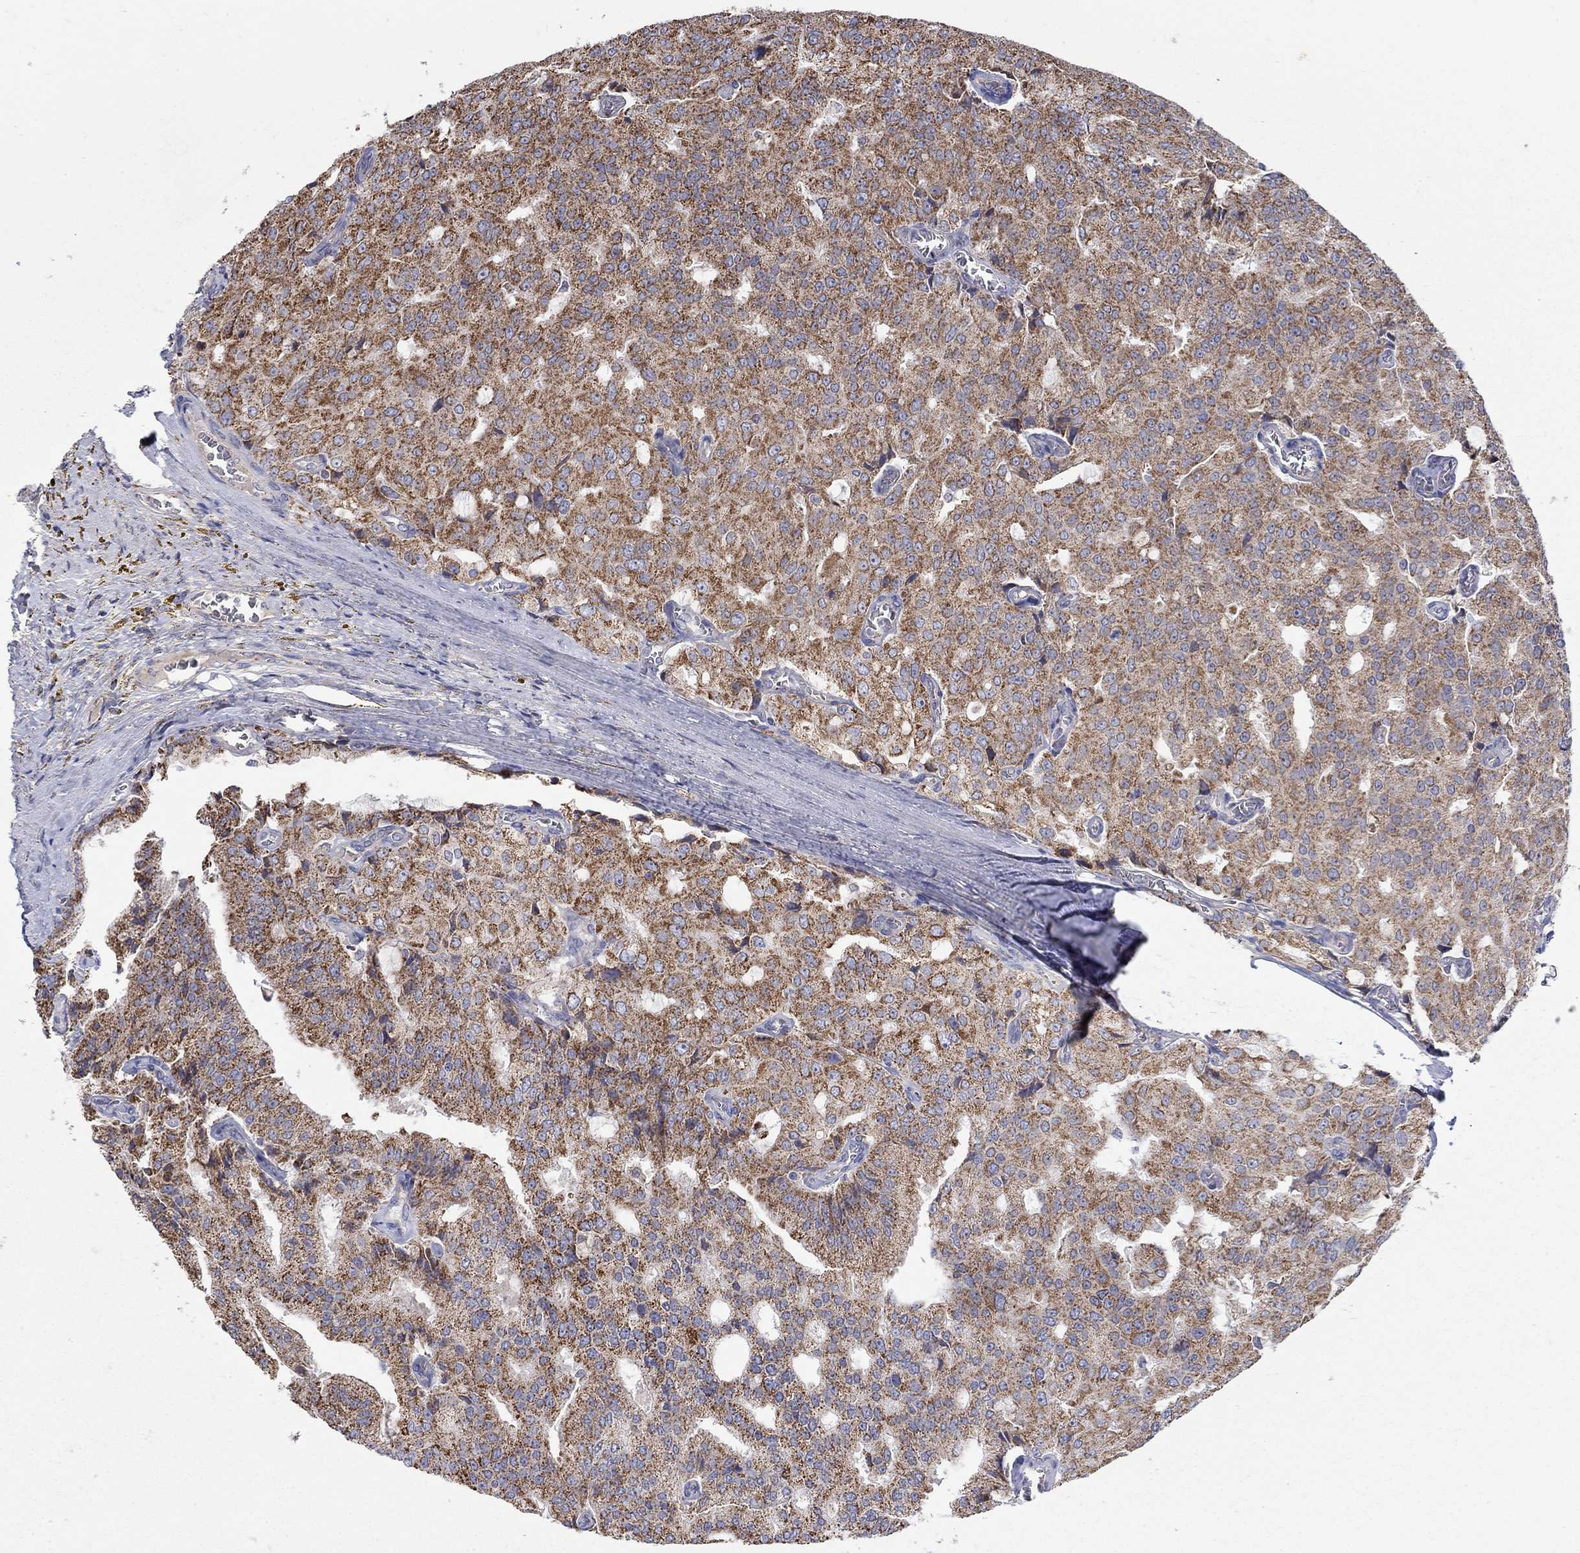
{"staining": {"intensity": "strong", "quantity": "25%-75%", "location": "cytoplasmic/membranous"}, "tissue": "prostate cancer", "cell_type": "Tumor cells", "image_type": "cancer", "snomed": [{"axis": "morphology", "description": "Adenocarcinoma, NOS"}, {"axis": "topography", "description": "Prostate and seminal vesicle, NOS"}, {"axis": "topography", "description": "Prostate"}], "caption": "A brown stain labels strong cytoplasmic/membranous positivity of a protein in human prostate adenocarcinoma tumor cells.", "gene": "HPS5", "patient": {"sex": "male", "age": 67}}